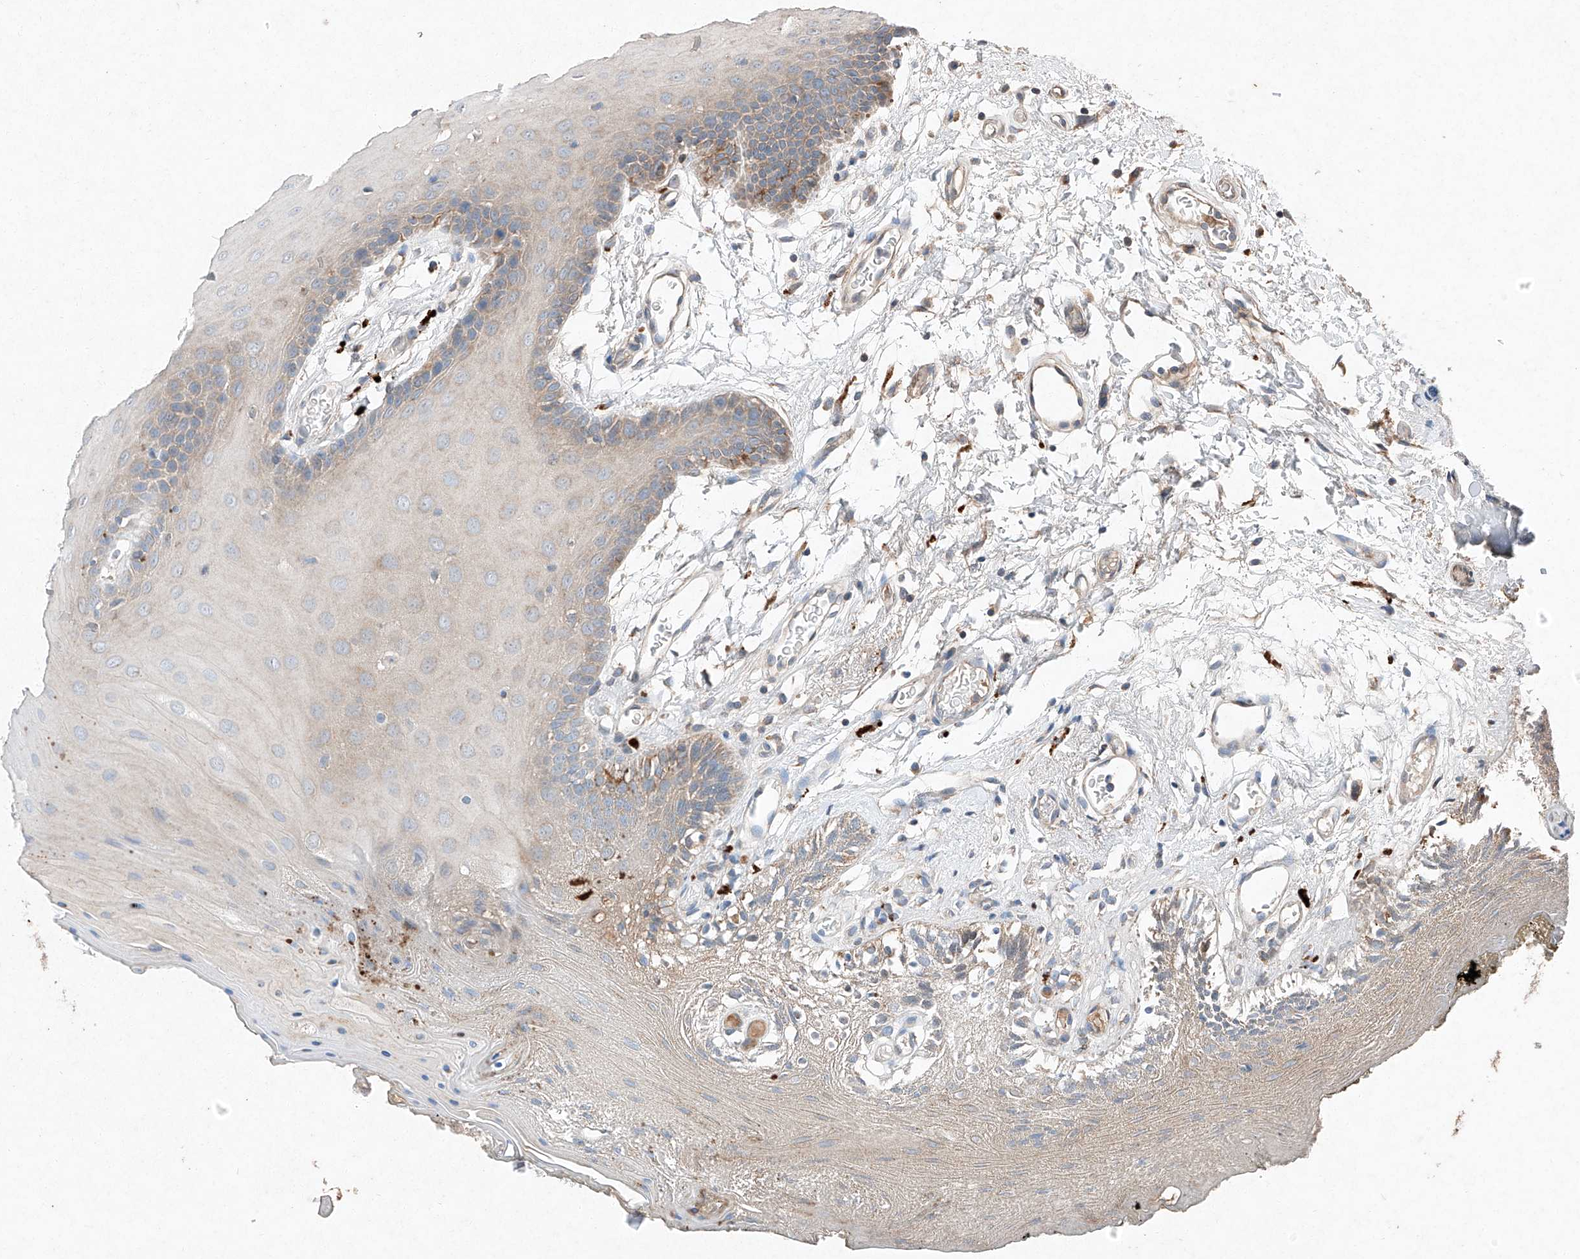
{"staining": {"intensity": "weak", "quantity": "25%-75%", "location": "cytoplasmic/membranous"}, "tissue": "oral mucosa", "cell_type": "Squamous epithelial cells", "image_type": "normal", "snomed": [{"axis": "morphology", "description": "Normal tissue, NOS"}, {"axis": "morphology", "description": "Squamous cell carcinoma, NOS"}, {"axis": "topography", "description": "Skeletal muscle"}, {"axis": "topography", "description": "Oral tissue"}, {"axis": "topography", "description": "Salivary gland"}, {"axis": "topography", "description": "Head-Neck"}], "caption": "A photomicrograph of oral mucosa stained for a protein shows weak cytoplasmic/membranous brown staining in squamous epithelial cells.", "gene": "RUSC1", "patient": {"sex": "male", "age": 54}}